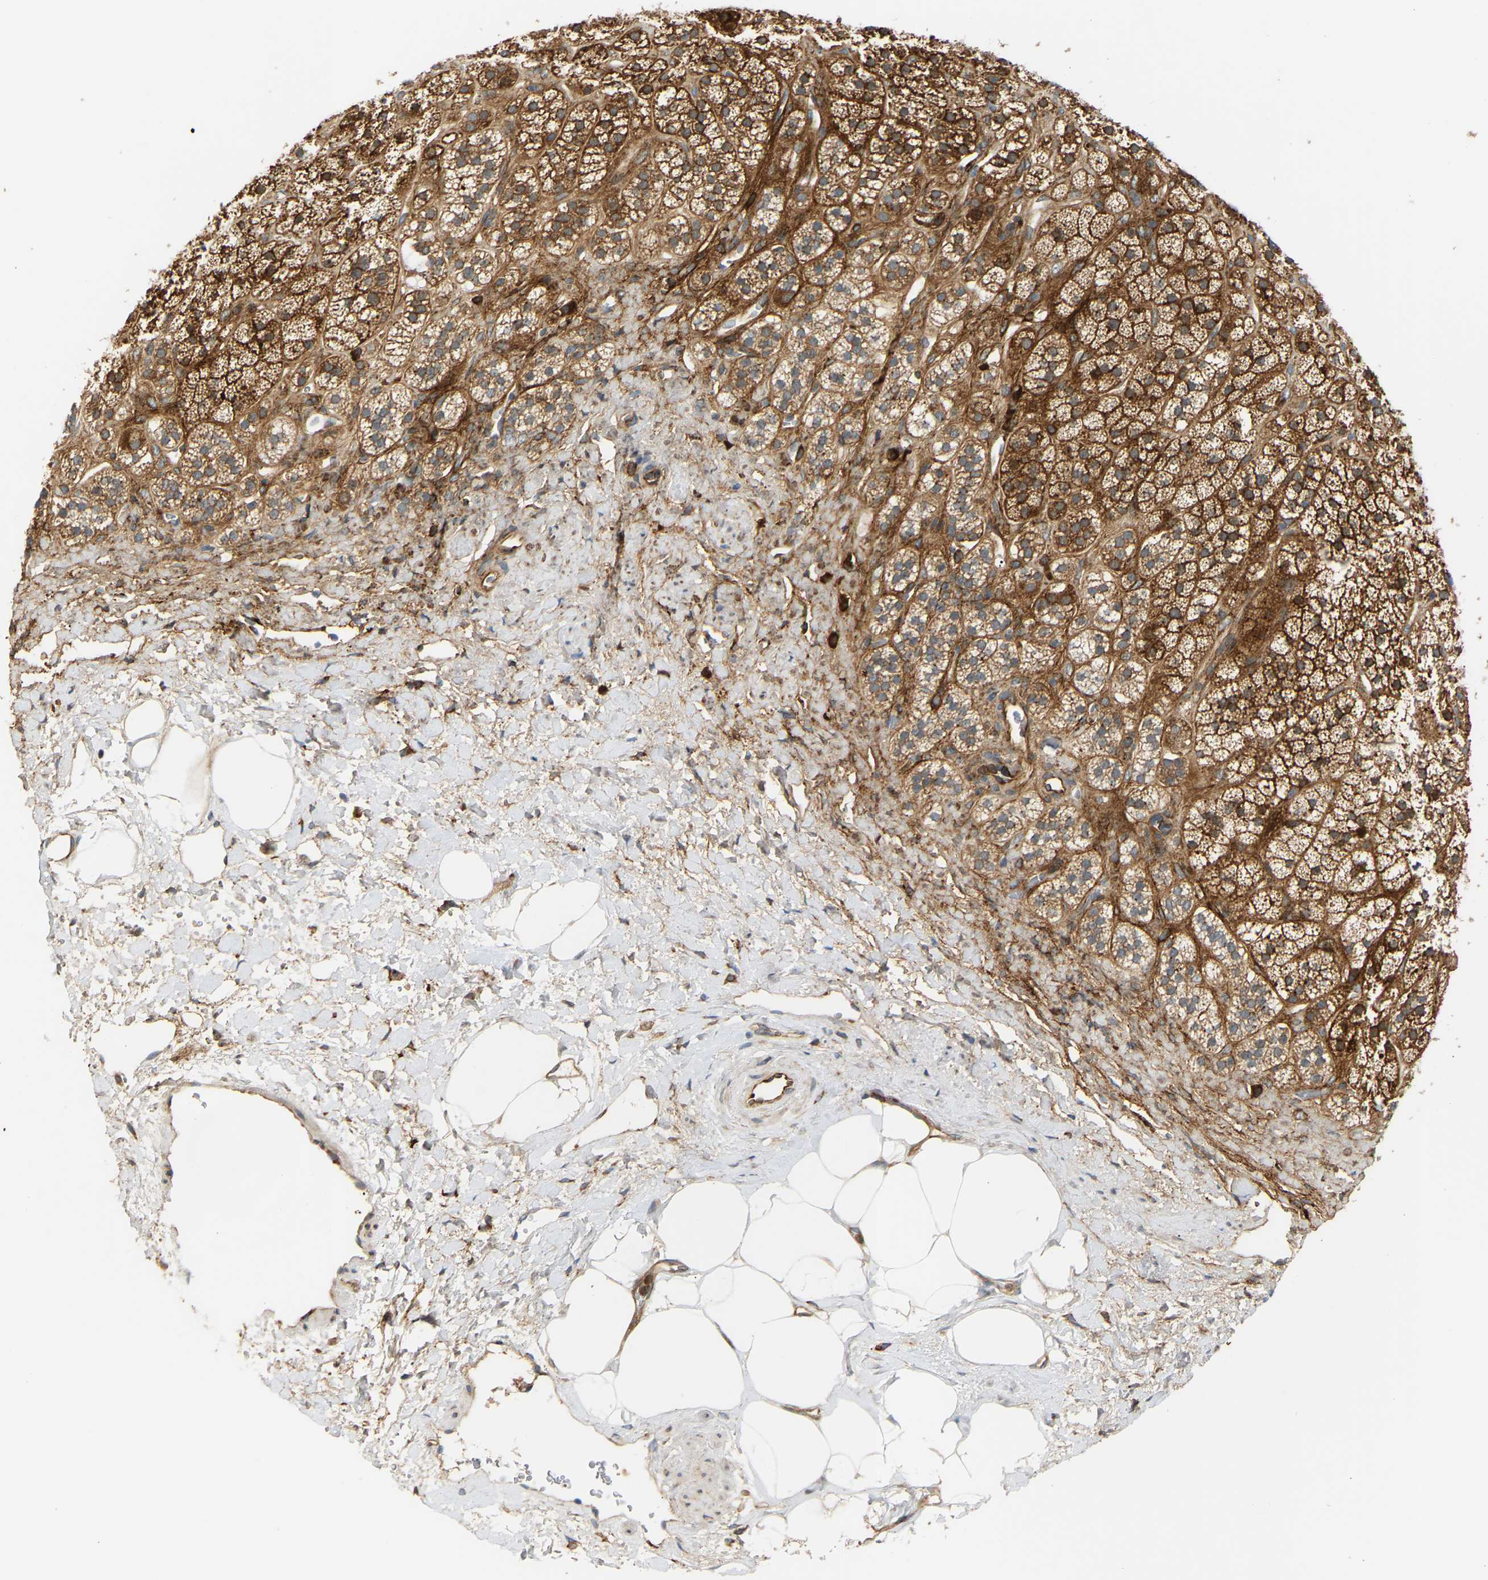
{"staining": {"intensity": "moderate", "quantity": ">75%", "location": "cytoplasmic/membranous"}, "tissue": "adrenal gland", "cell_type": "Glandular cells", "image_type": "normal", "snomed": [{"axis": "morphology", "description": "Normal tissue, NOS"}, {"axis": "topography", "description": "Adrenal gland"}], "caption": "Moderate cytoplasmic/membranous positivity for a protein is identified in about >75% of glandular cells of normal adrenal gland using immunohistochemistry (IHC).", "gene": "PLCG2", "patient": {"sex": "male", "age": 56}}